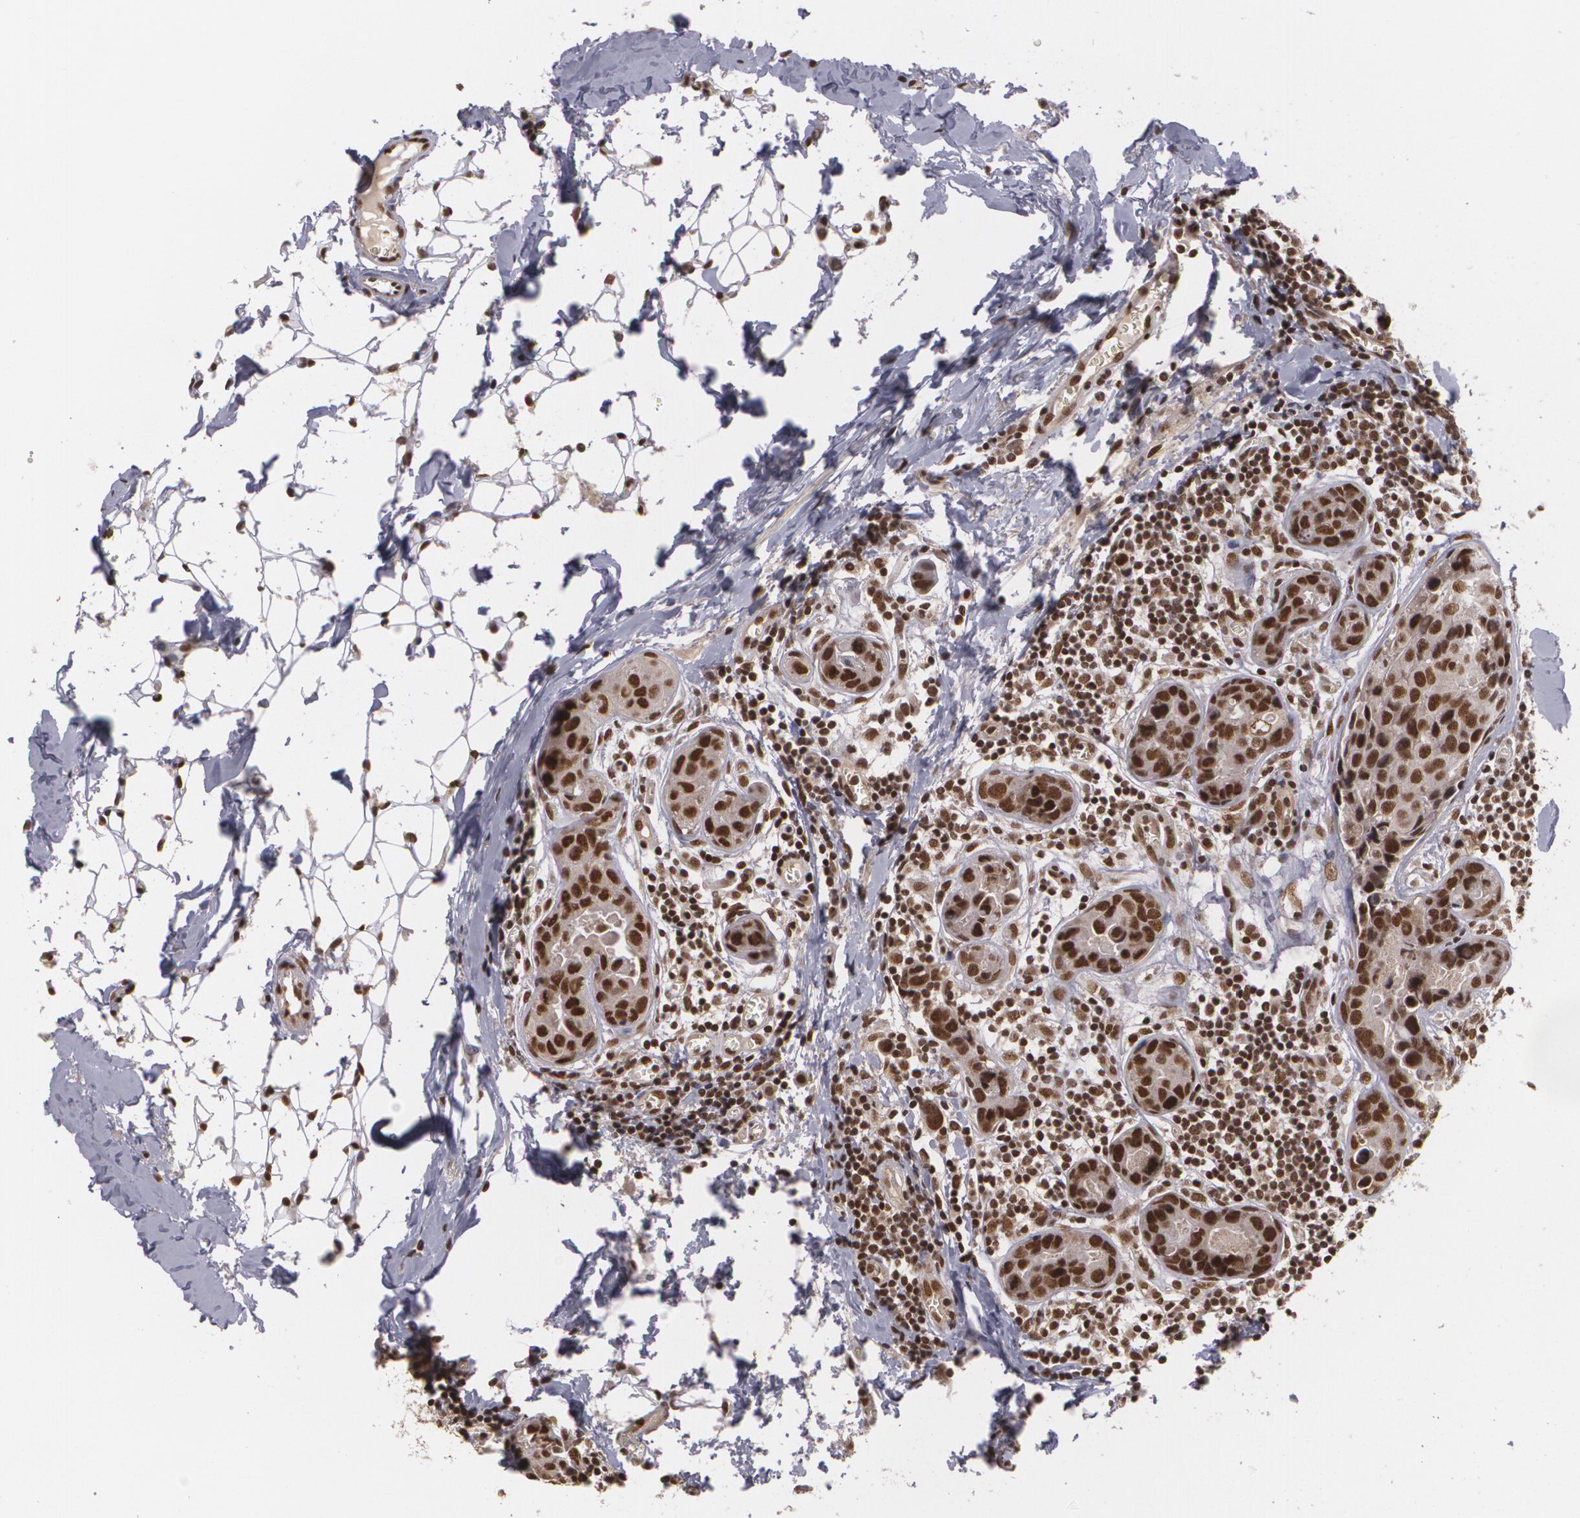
{"staining": {"intensity": "strong", "quantity": ">75%", "location": "nuclear"}, "tissue": "breast cancer", "cell_type": "Tumor cells", "image_type": "cancer", "snomed": [{"axis": "morphology", "description": "Duct carcinoma"}, {"axis": "topography", "description": "Breast"}], "caption": "Breast cancer tissue demonstrates strong nuclear staining in approximately >75% of tumor cells, visualized by immunohistochemistry. (DAB IHC, brown staining for protein, blue staining for nuclei).", "gene": "RXRB", "patient": {"sex": "female", "age": 24}}